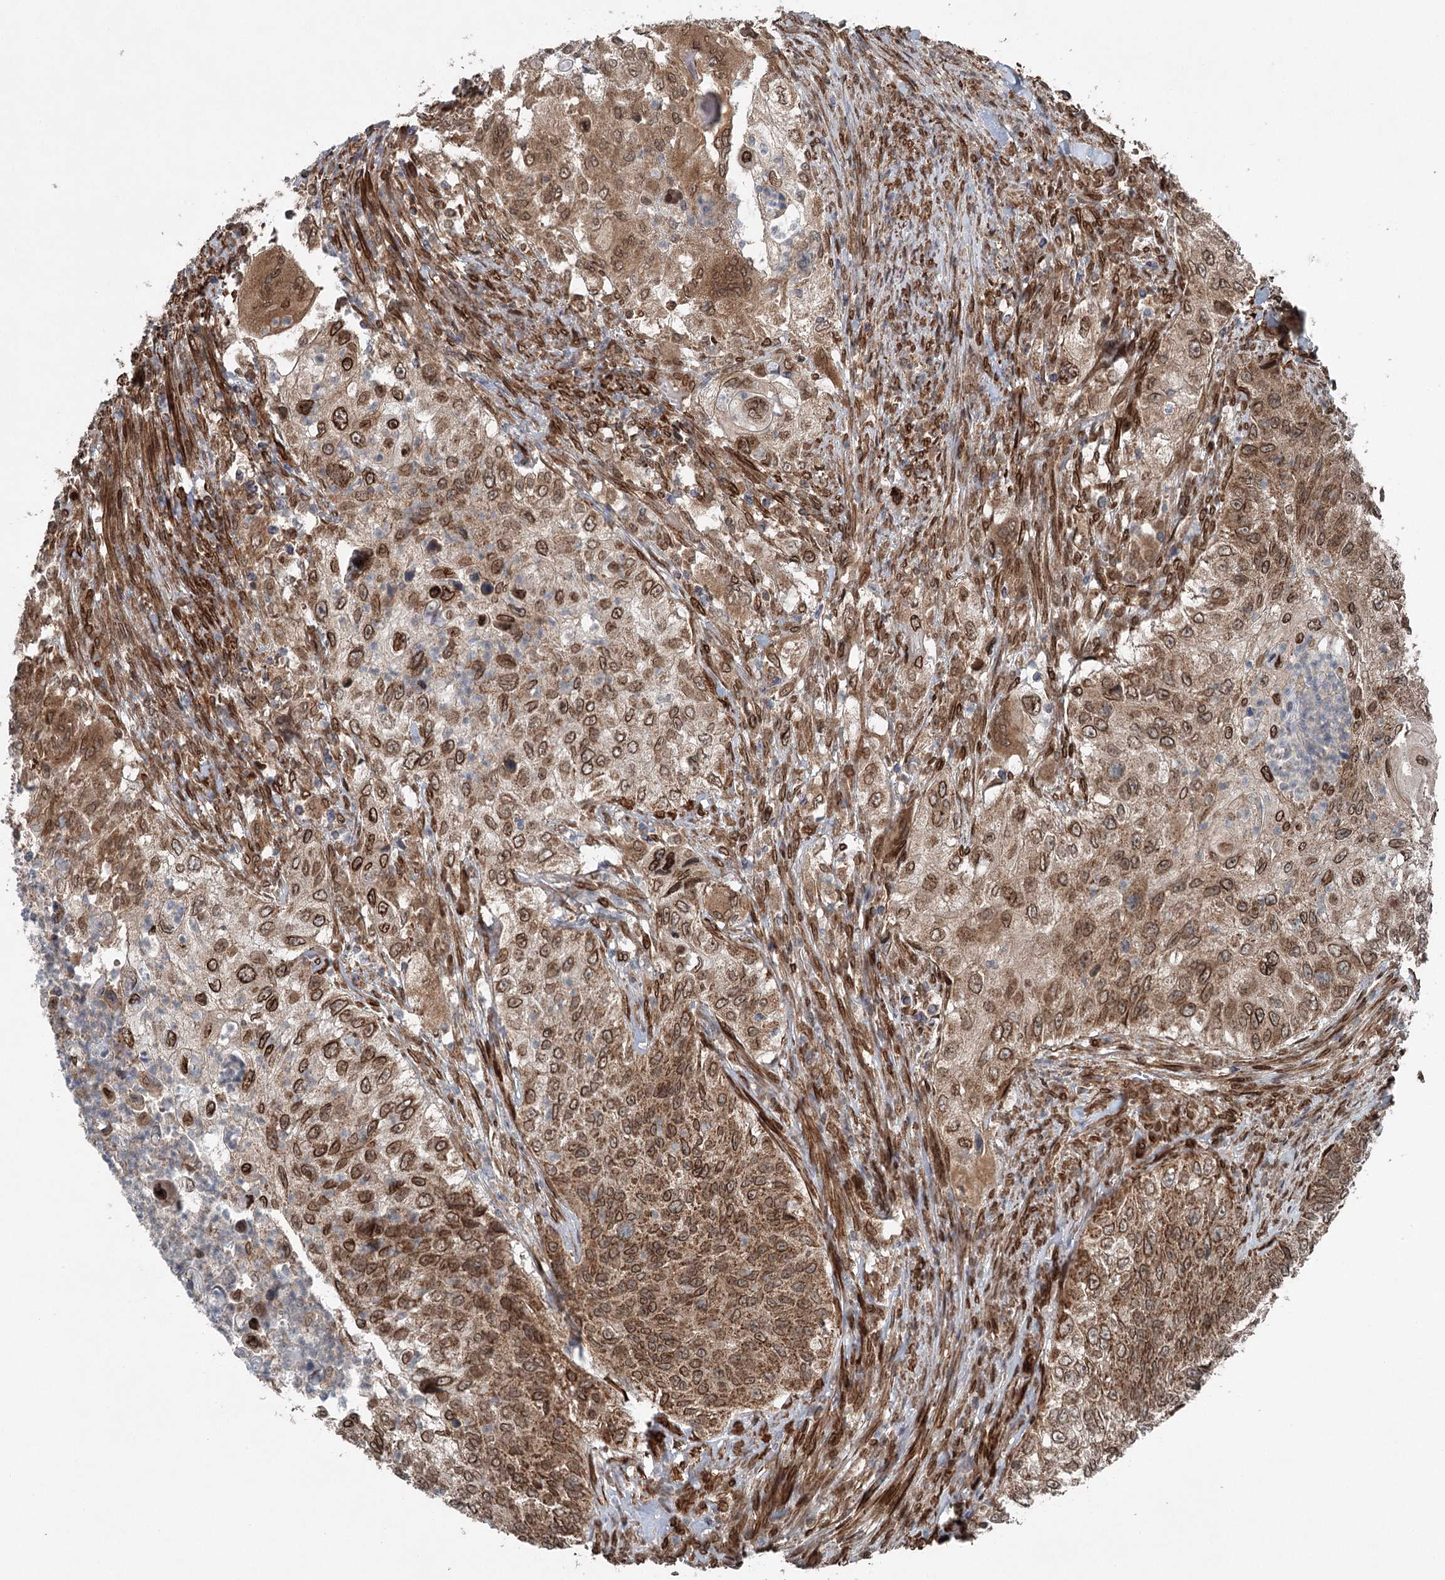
{"staining": {"intensity": "strong", "quantity": ">75%", "location": "cytoplasmic/membranous"}, "tissue": "urothelial cancer", "cell_type": "Tumor cells", "image_type": "cancer", "snomed": [{"axis": "morphology", "description": "Urothelial carcinoma, High grade"}, {"axis": "topography", "description": "Urinary bladder"}], "caption": "Protein expression analysis of urothelial cancer reveals strong cytoplasmic/membranous positivity in about >75% of tumor cells. (DAB (3,3'-diaminobenzidine) IHC, brown staining for protein, blue staining for nuclei).", "gene": "BCKDHA", "patient": {"sex": "female", "age": 60}}